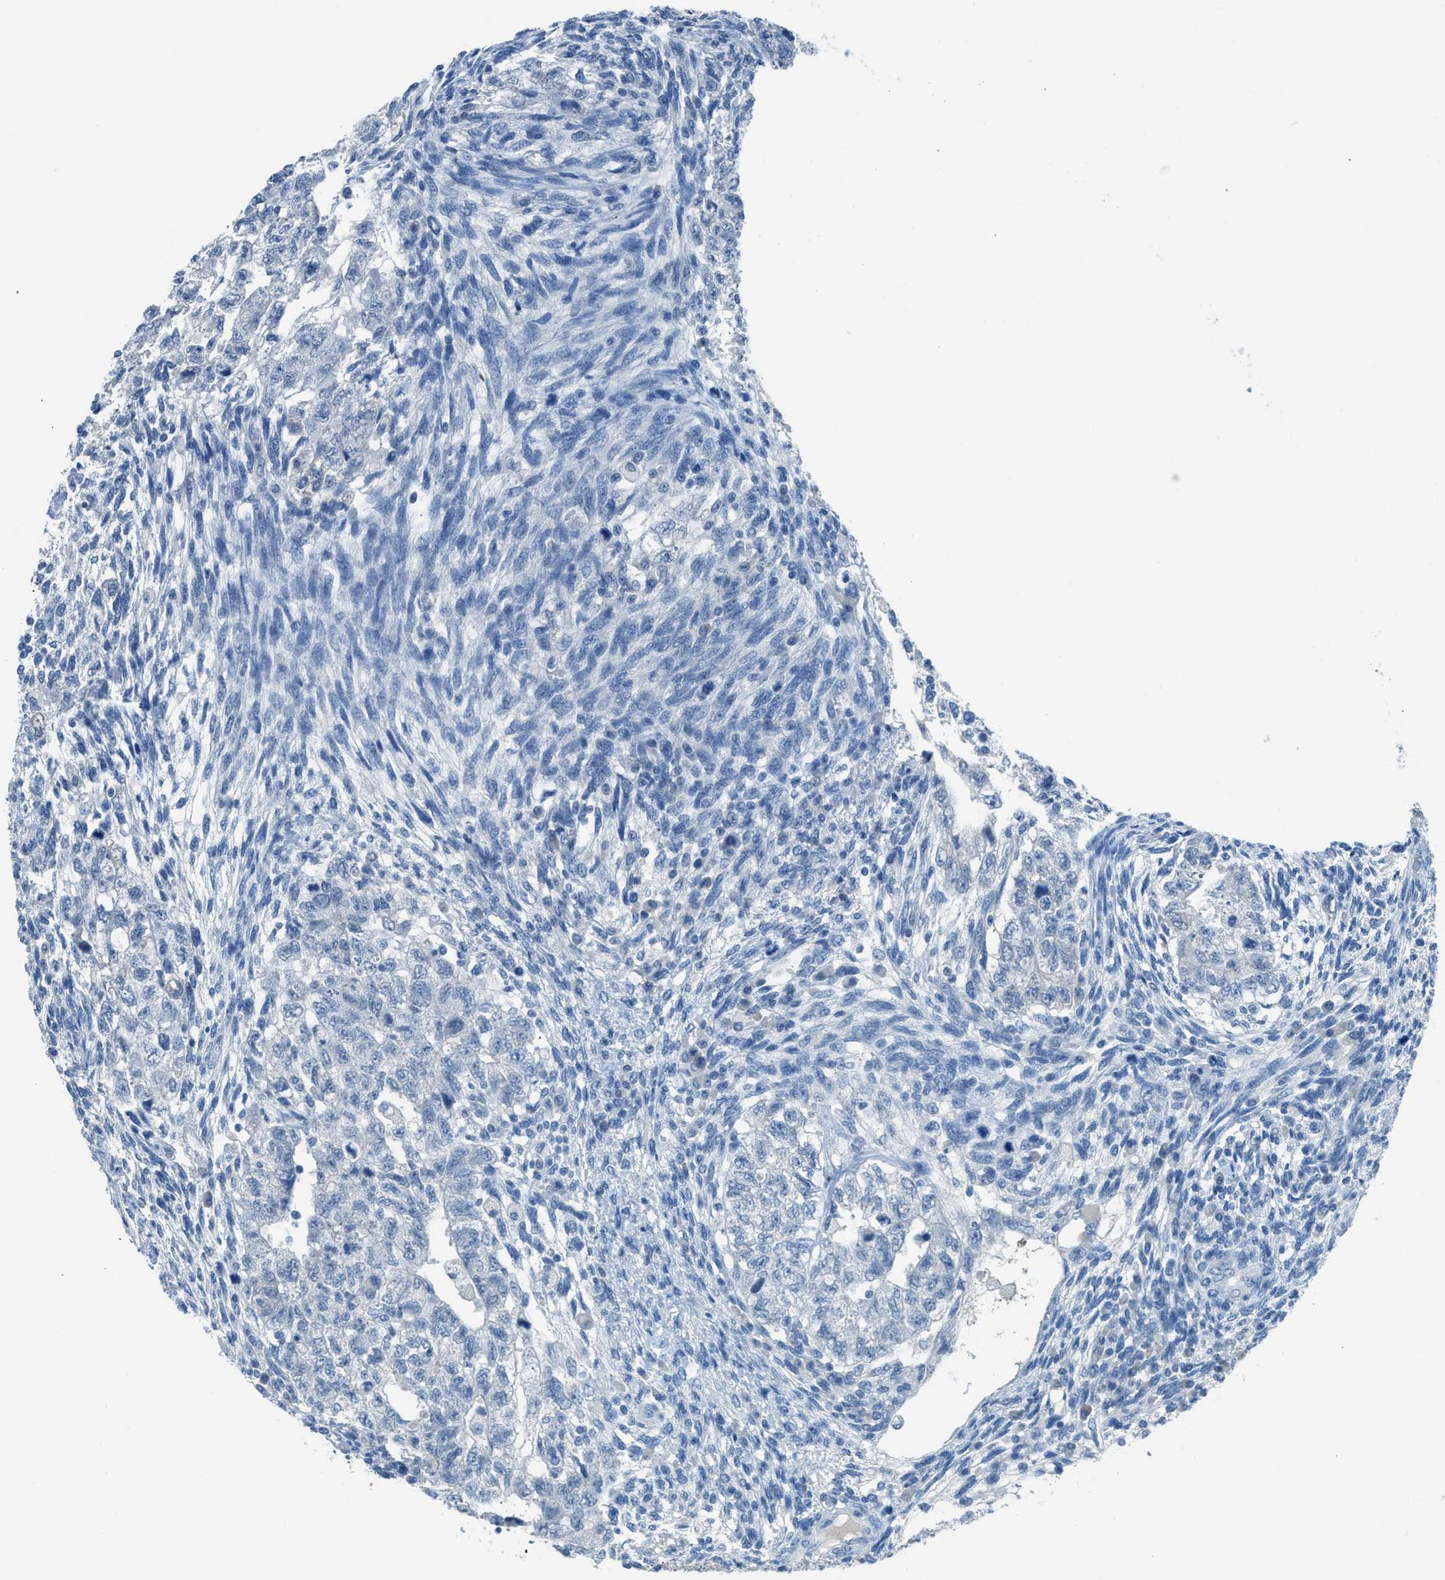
{"staining": {"intensity": "negative", "quantity": "none", "location": "none"}, "tissue": "testis cancer", "cell_type": "Tumor cells", "image_type": "cancer", "snomed": [{"axis": "morphology", "description": "Normal tissue, NOS"}, {"axis": "morphology", "description": "Carcinoma, Embryonal, NOS"}, {"axis": "topography", "description": "Testis"}], "caption": "IHC of testis embryonal carcinoma reveals no staining in tumor cells.", "gene": "ACAN", "patient": {"sex": "male", "age": 36}}